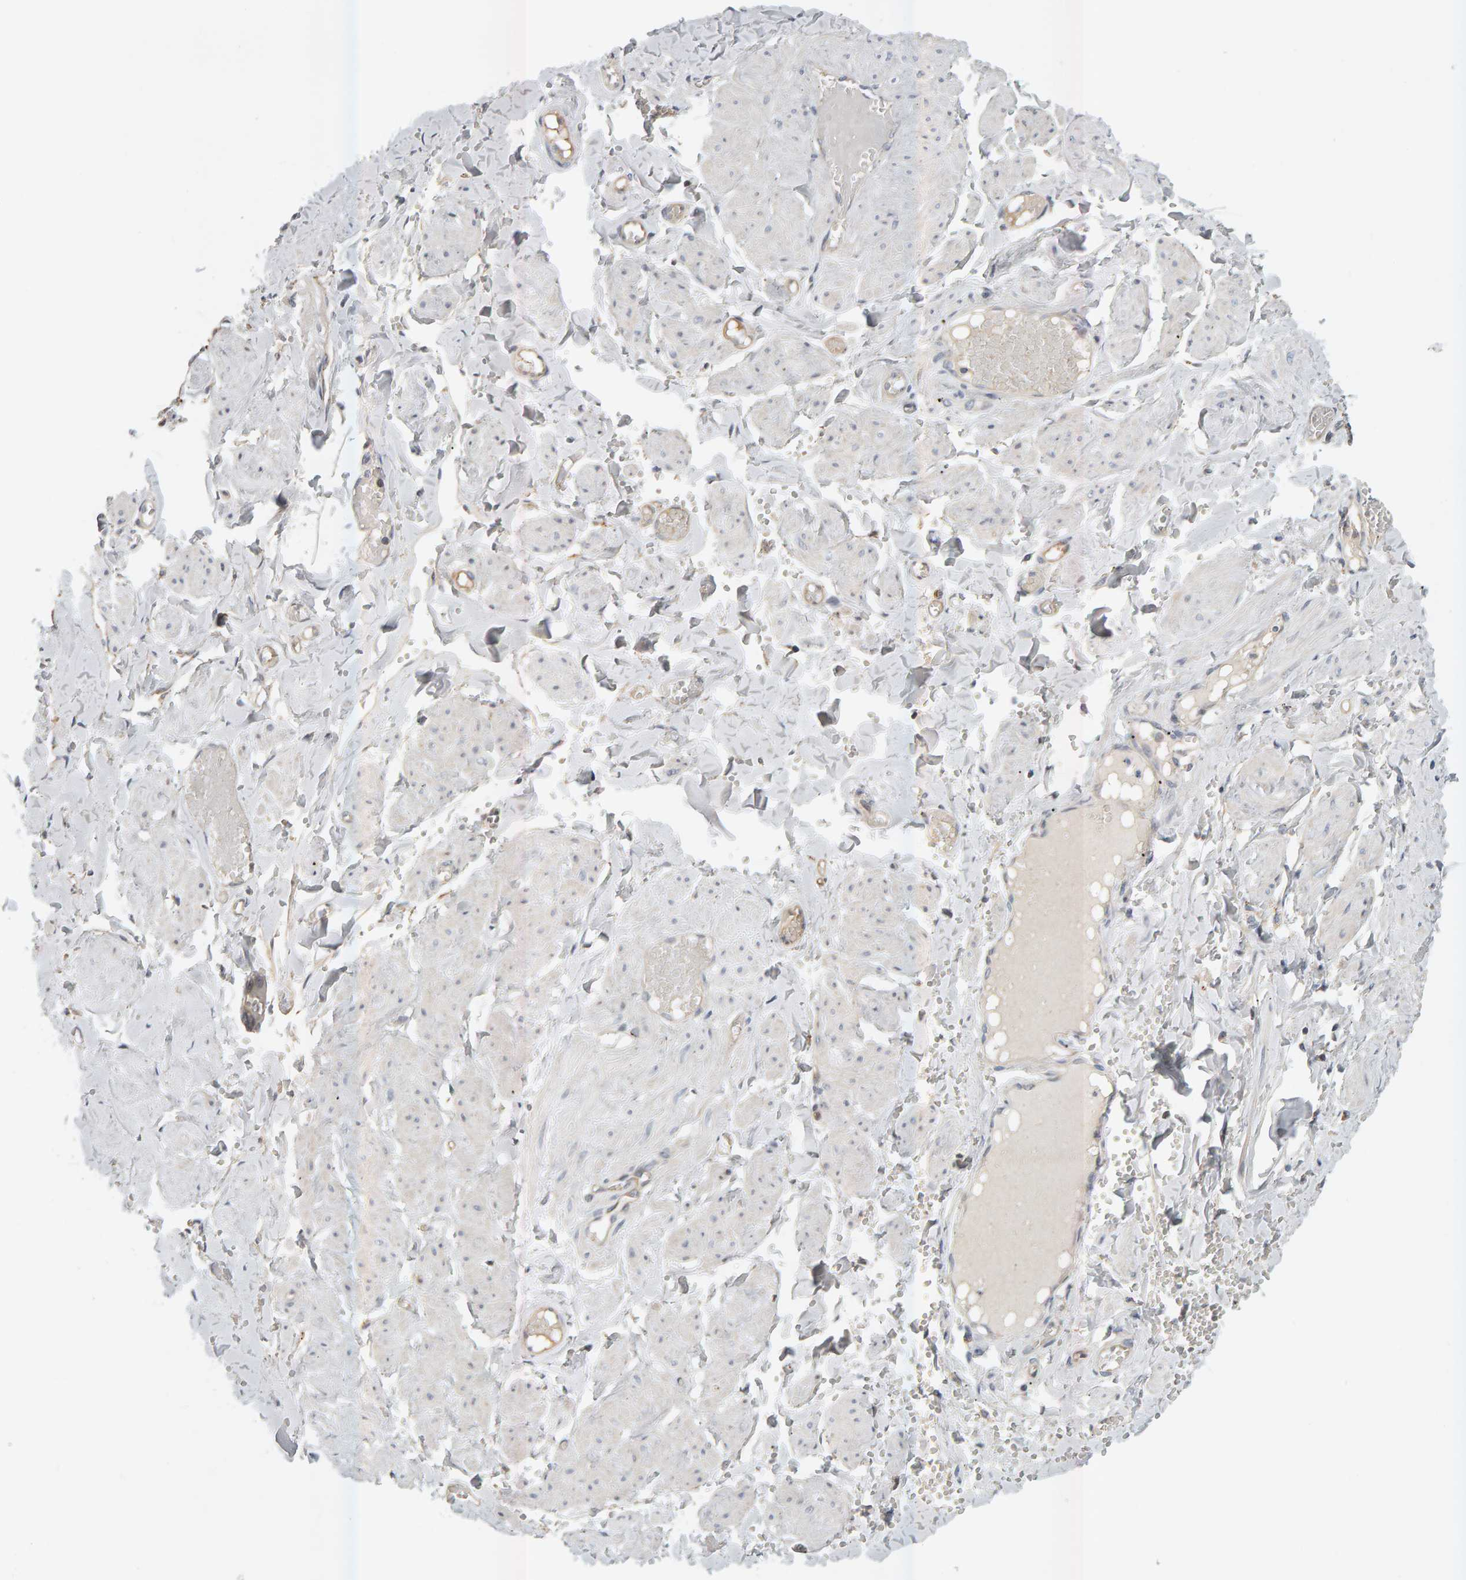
{"staining": {"intensity": "weak", "quantity": "25%-75%", "location": "cytoplasmic/membranous"}, "tissue": "adipose tissue", "cell_type": "Adipocytes", "image_type": "normal", "snomed": [{"axis": "morphology", "description": "Normal tissue, NOS"}, {"axis": "topography", "description": "Vascular tissue"}, {"axis": "topography", "description": "Fallopian tube"}, {"axis": "topography", "description": "Ovary"}], "caption": "Protein staining of normal adipose tissue exhibits weak cytoplasmic/membranous expression in approximately 25%-75% of adipocytes. (IHC, brightfield microscopy, high magnification).", "gene": "ZNF160", "patient": {"sex": "female", "age": 67}}